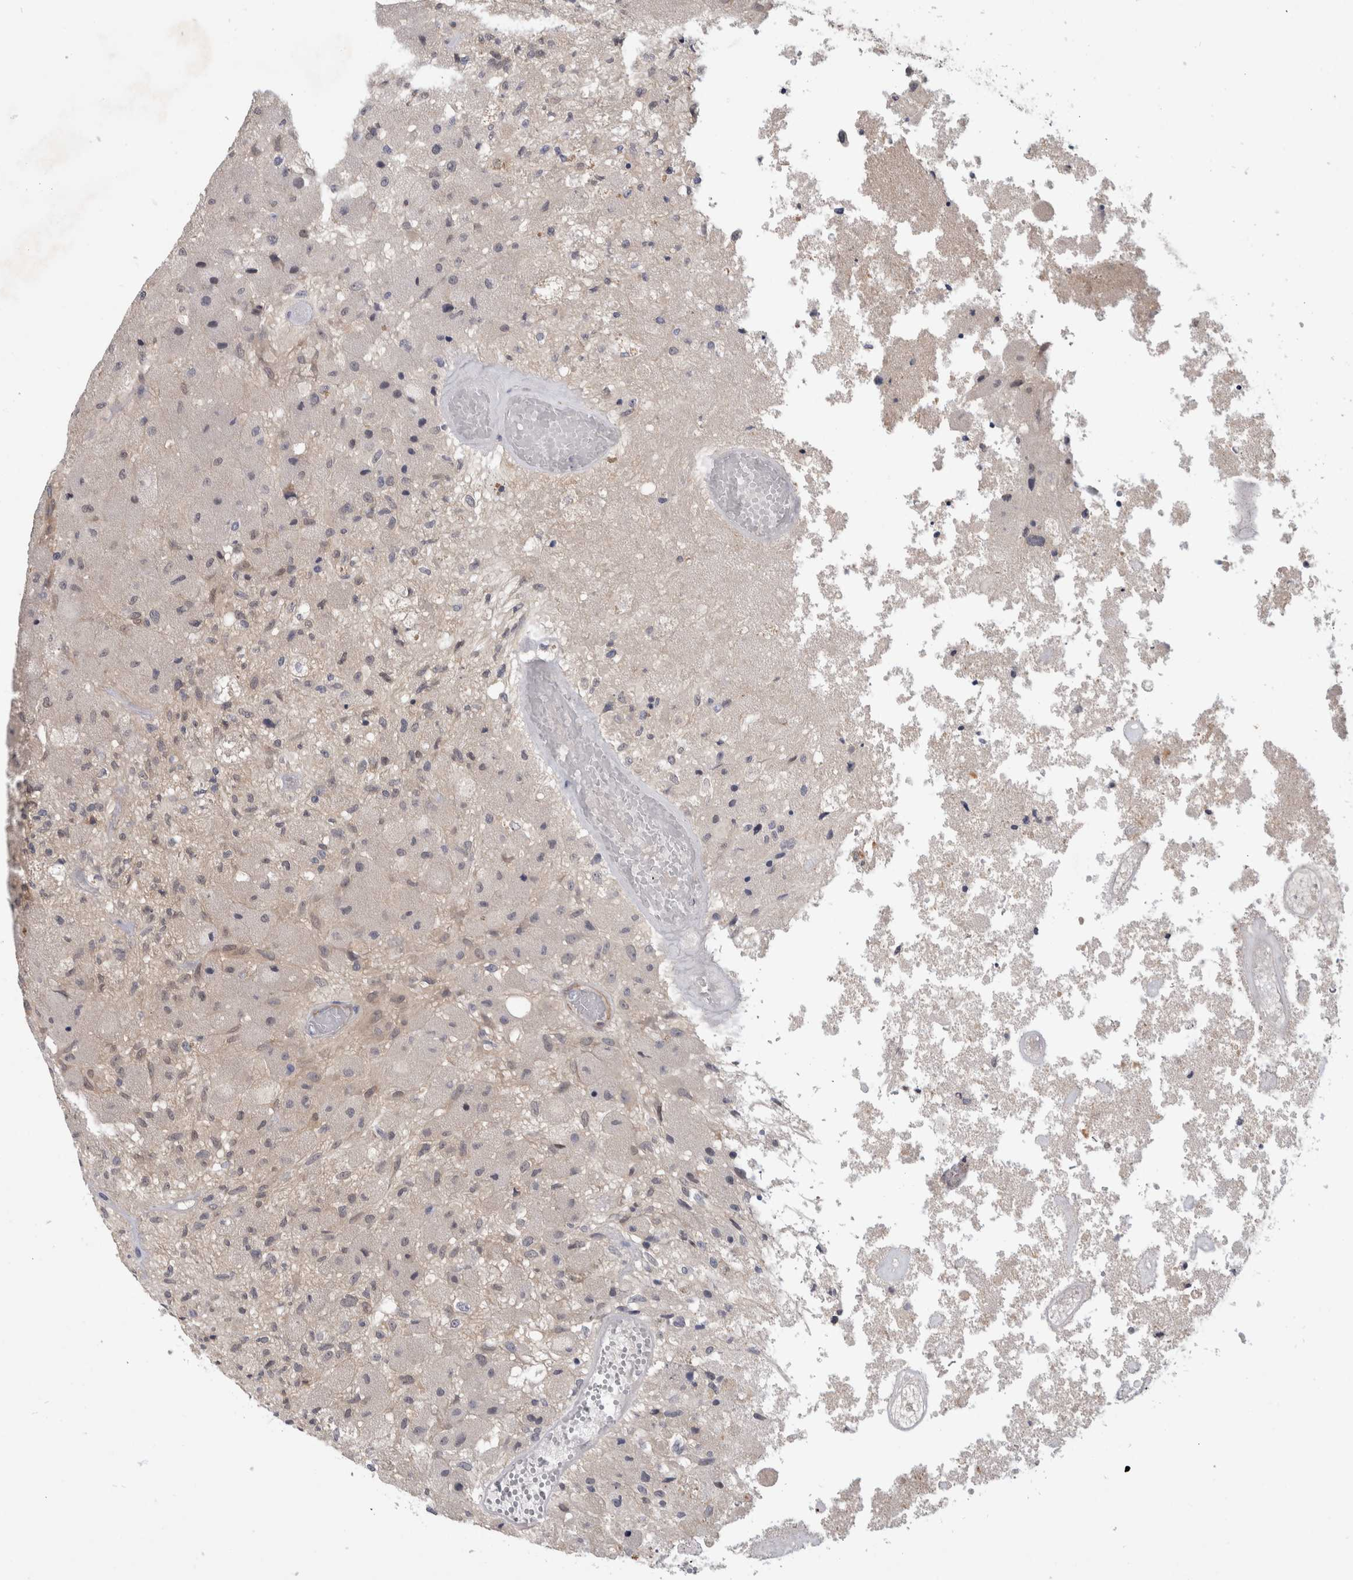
{"staining": {"intensity": "weak", "quantity": "<25%", "location": "nuclear"}, "tissue": "glioma", "cell_type": "Tumor cells", "image_type": "cancer", "snomed": [{"axis": "morphology", "description": "Normal tissue, NOS"}, {"axis": "morphology", "description": "Glioma, malignant, High grade"}, {"axis": "topography", "description": "Cerebral cortex"}], "caption": "Human malignant glioma (high-grade) stained for a protein using immunohistochemistry exhibits no expression in tumor cells.", "gene": "PGM1", "patient": {"sex": "male", "age": 77}}